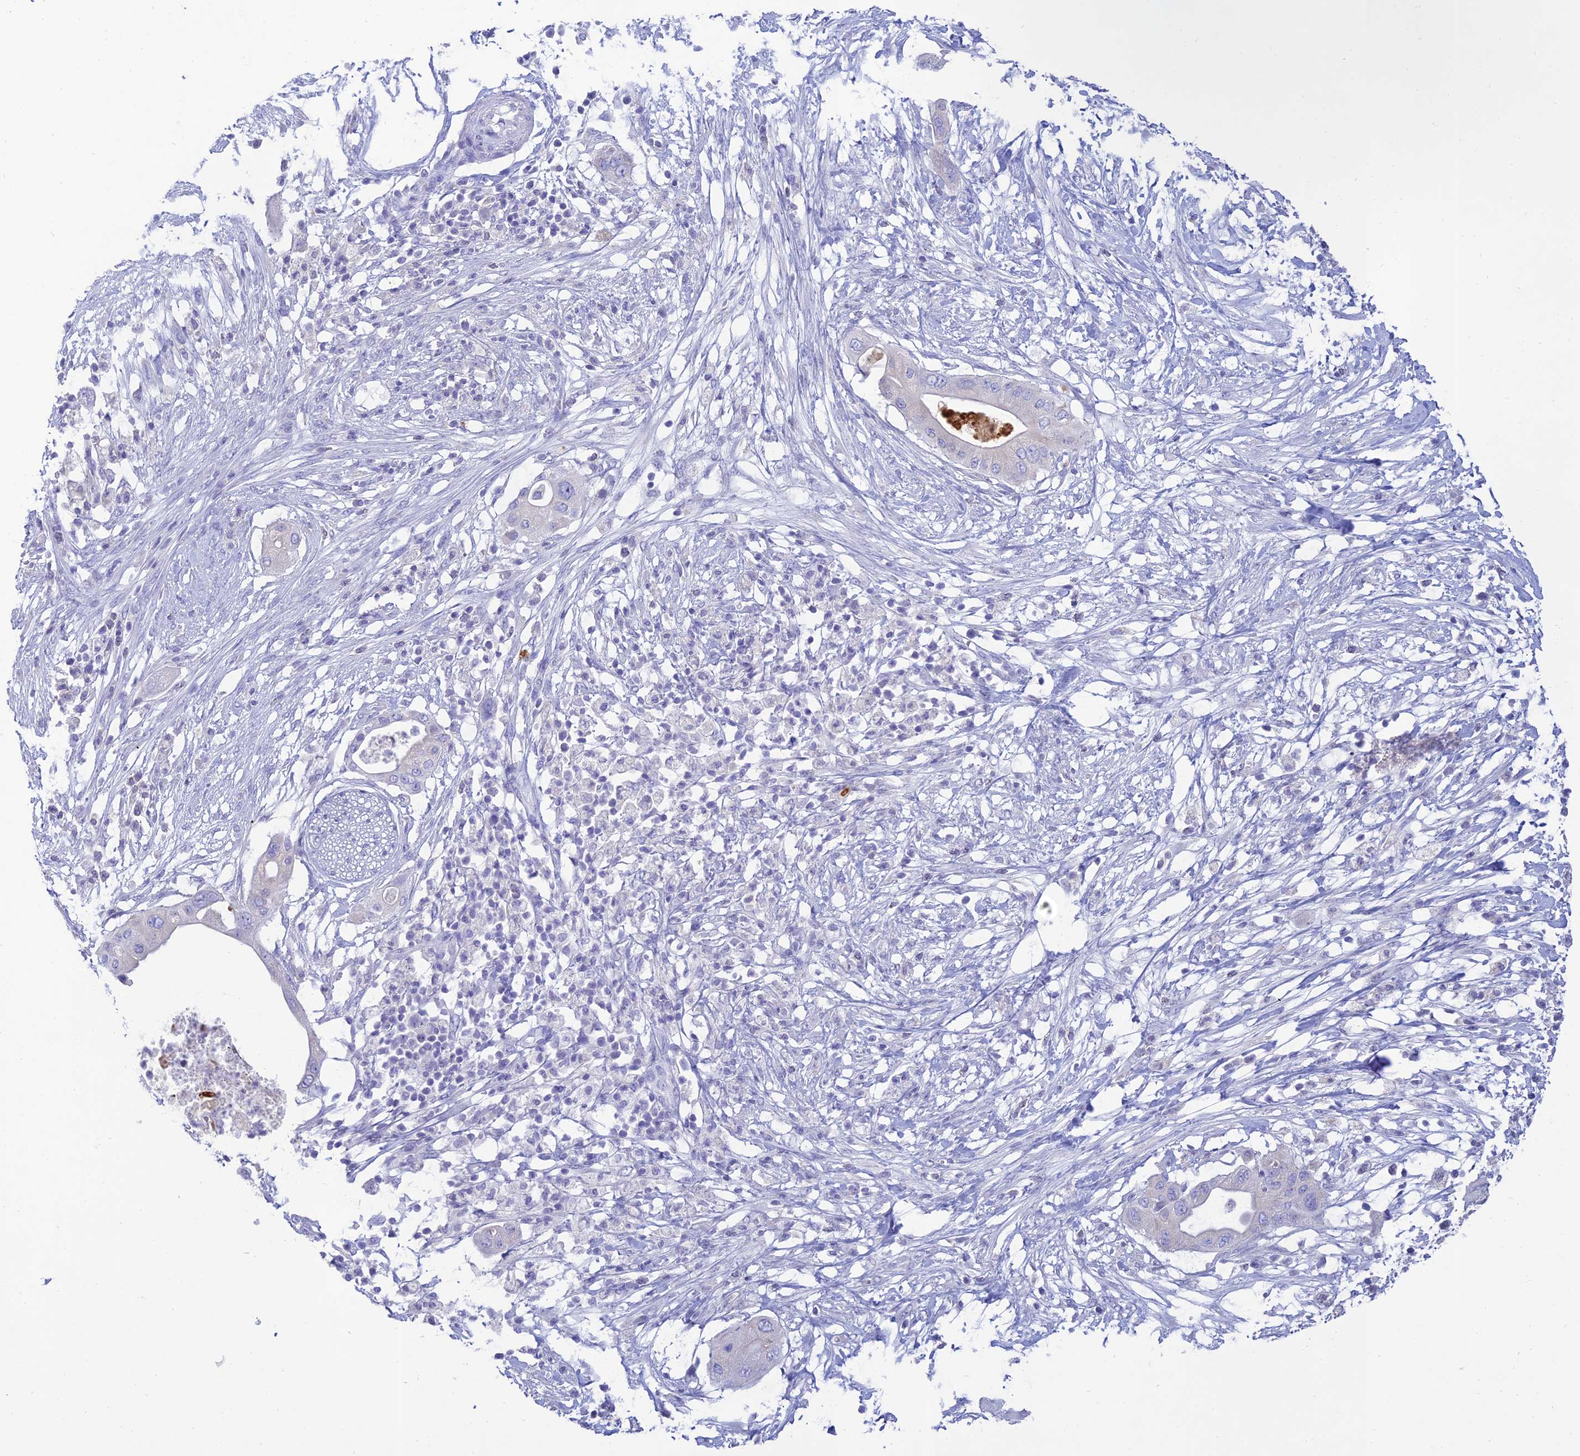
{"staining": {"intensity": "negative", "quantity": "none", "location": "none"}, "tissue": "pancreatic cancer", "cell_type": "Tumor cells", "image_type": "cancer", "snomed": [{"axis": "morphology", "description": "Adenocarcinoma, NOS"}, {"axis": "topography", "description": "Pancreas"}], "caption": "Tumor cells are negative for protein expression in human pancreatic cancer. (Brightfield microscopy of DAB (3,3'-diaminobenzidine) IHC at high magnification).", "gene": "MAL2", "patient": {"sex": "male", "age": 68}}